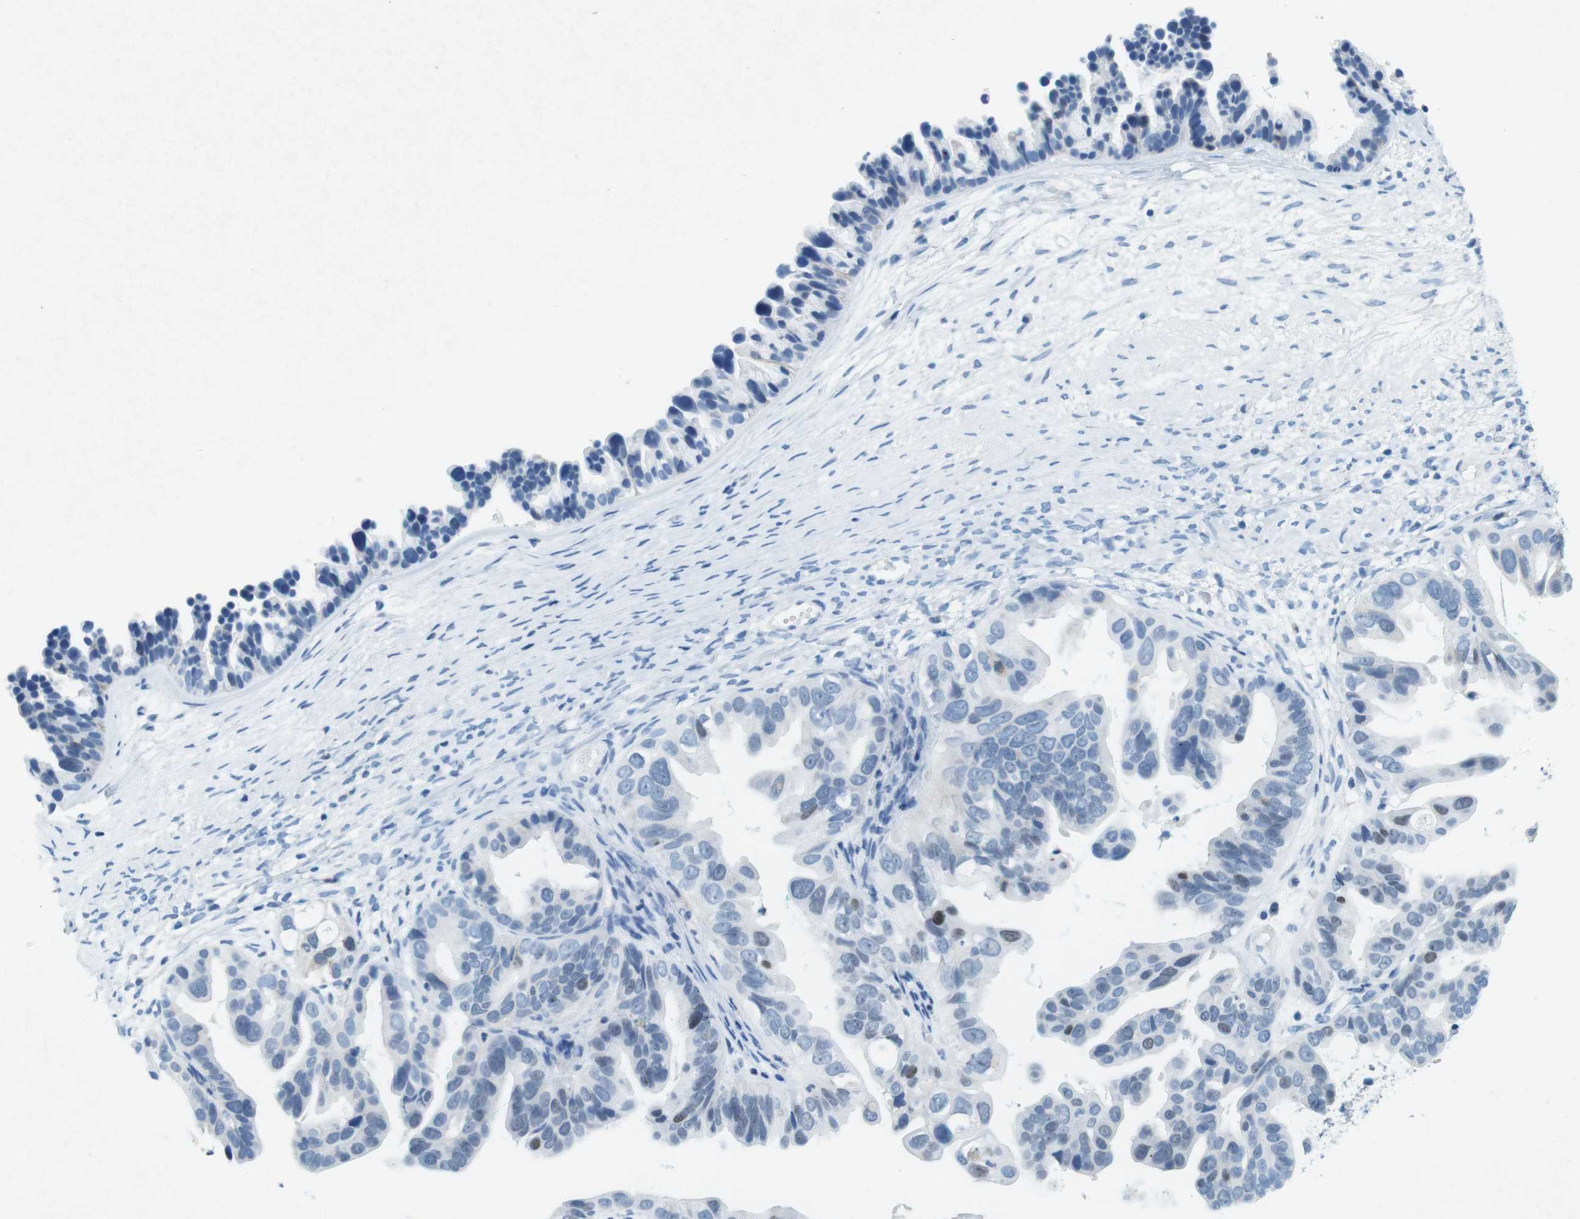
{"staining": {"intensity": "weak", "quantity": "<25%", "location": "nuclear"}, "tissue": "ovarian cancer", "cell_type": "Tumor cells", "image_type": "cancer", "snomed": [{"axis": "morphology", "description": "Cystadenocarcinoma, serous, NOS"}, {"axis": "topography", "description": "Ovary"}], "caption": "Serous cystadenocarcinoma (ovarian) was stained to show a protein in brown. There is no significant expression in tumor cells. Nuclei are stained in blue.", "gene": "CTAG1B", "patient": {"sex": "female", "age": 56}}